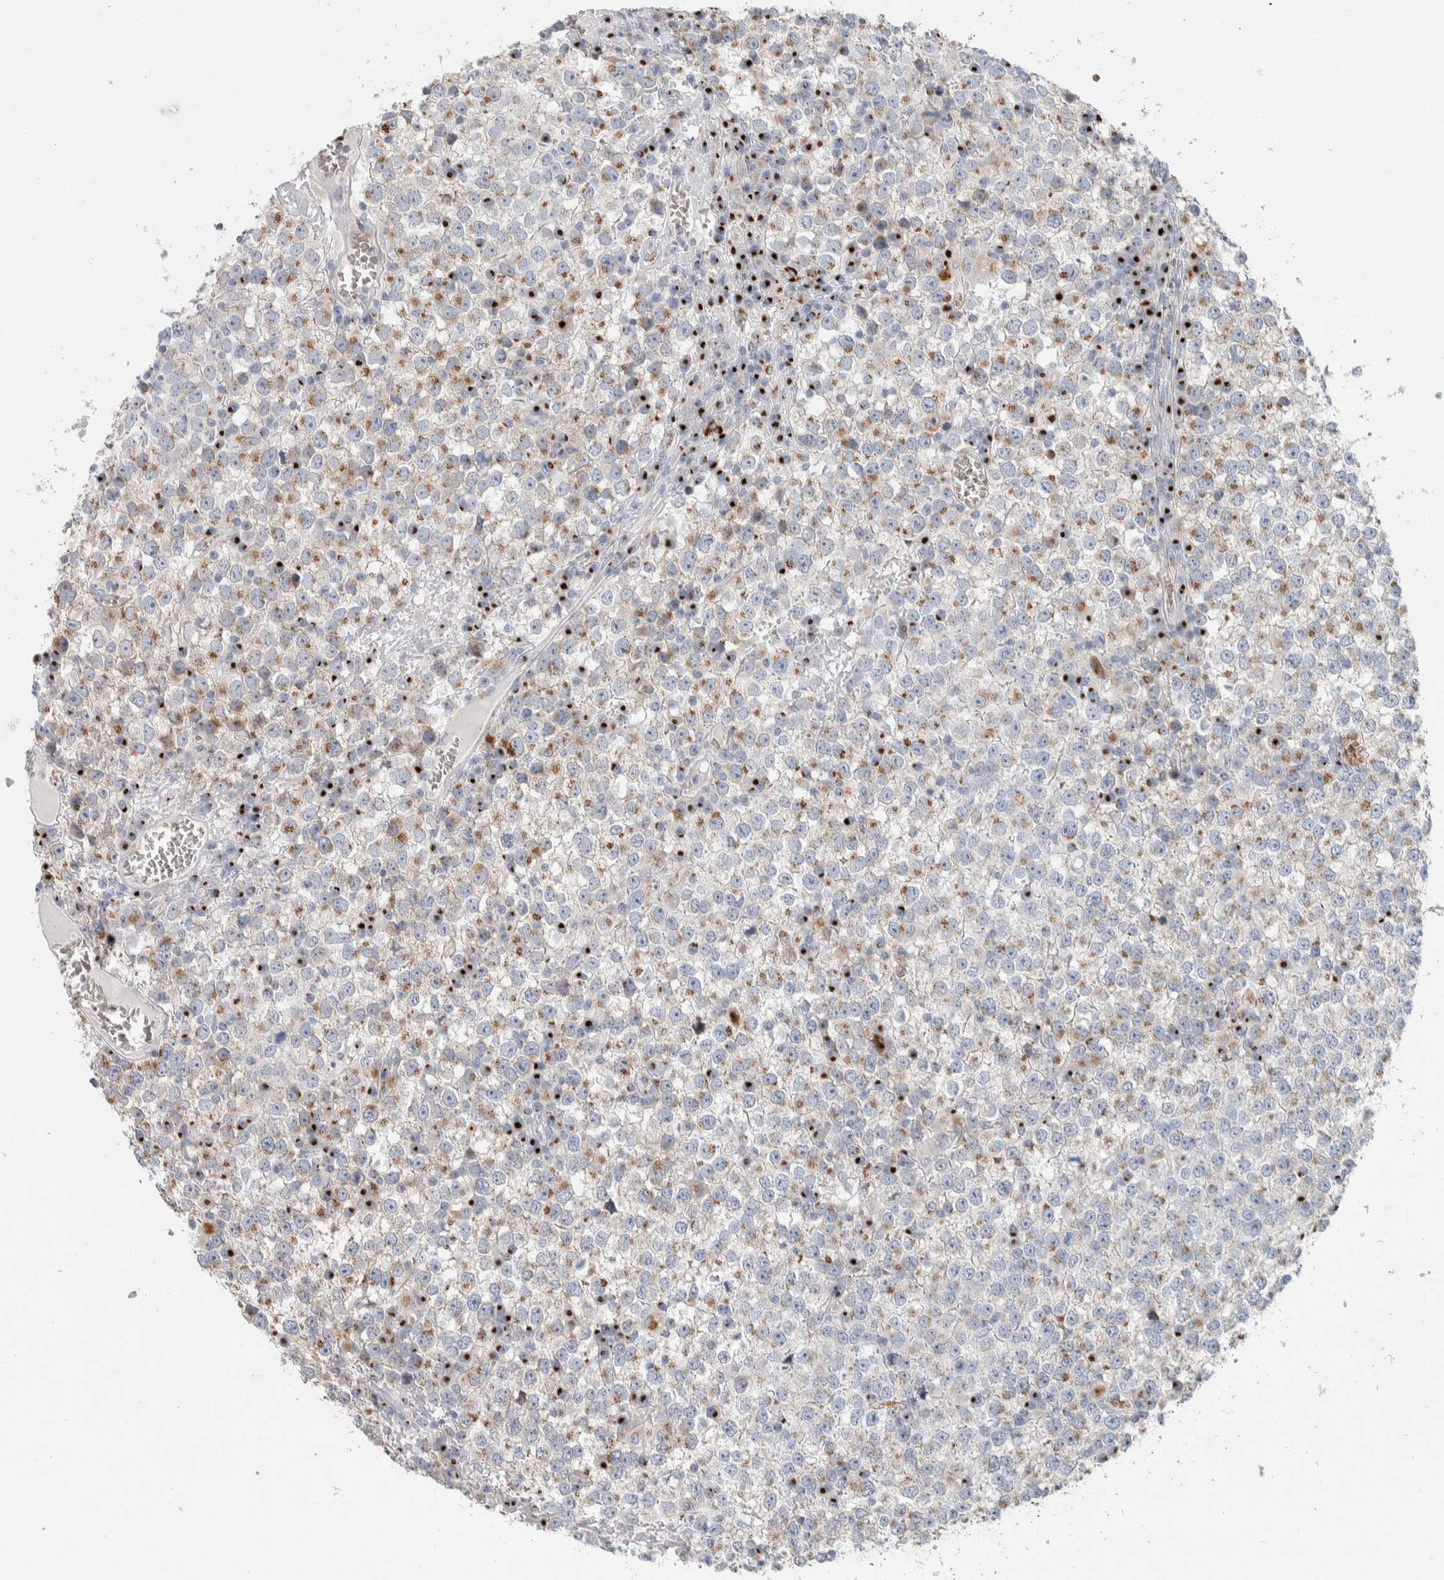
{"staining": {"intensity": "moderate", "quantity": "25%-75%", "location": "cytoplasmic/membranous"}, "tissue": "testis cancer", "cell_type": "Tumor cells", "image_type": "cancer", "snomed": [{"axis": "morphology", "description": "Seminoma, NOS"}, {"axis": "topography", "description": "Testis"}], "caption": "This histopathology image displays IHC staining of testis cancer (seminoma), with medium moderate cytoplasmic/membranous staining in about 25%-75% of tumor cells.", "gene": "SLC38A10", "patient": {"sex": "male", "age": 65}}